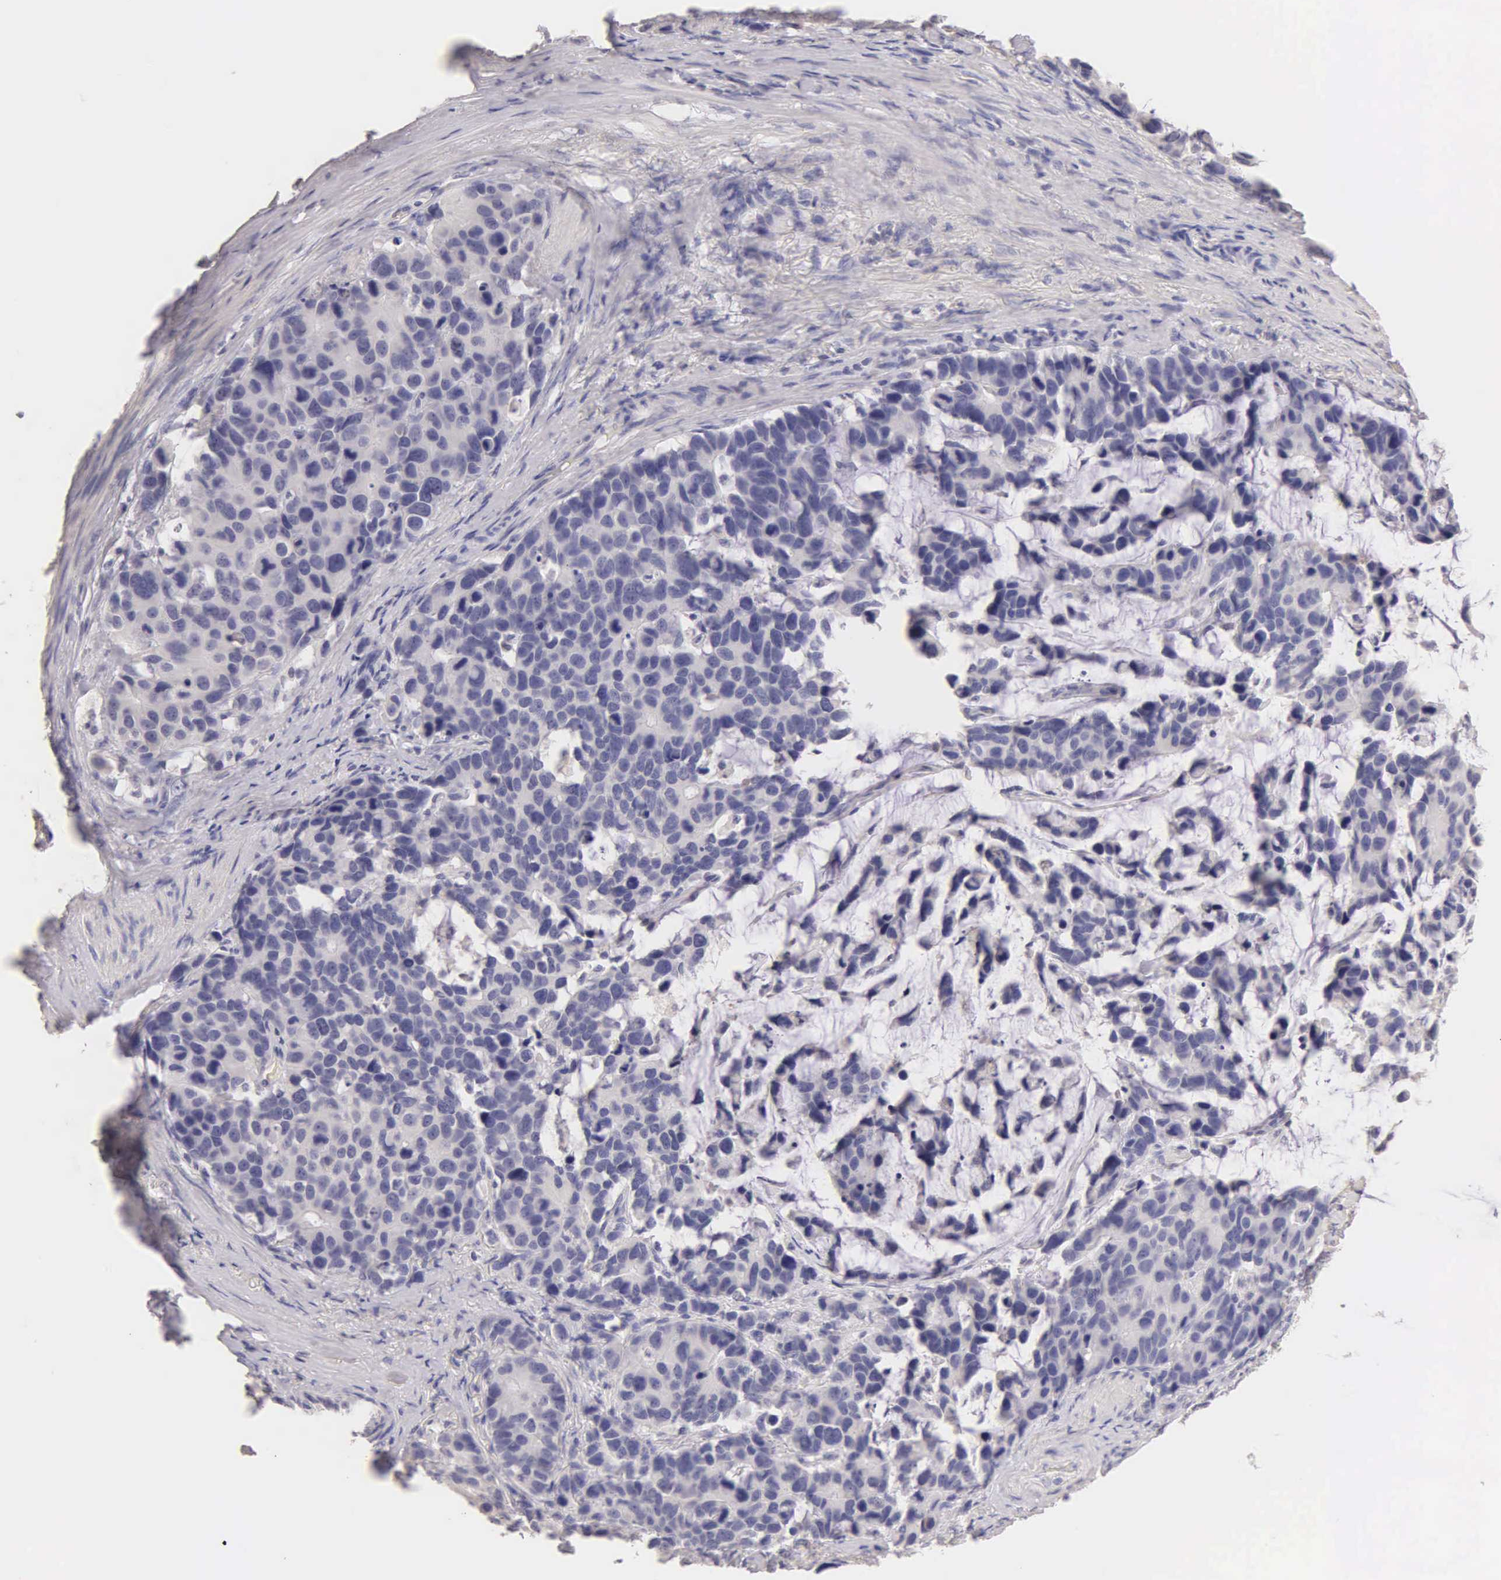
{"staining": {"intensity": "negative", "quantity": "none", "location": "none"}, "tissue": "stomach cancer", "cell_type": "Tumor cells", "image_type": "cancer", "snomed": [{"axis": "morphology", "description": "Adenocarcinoma, NOS"}, {"axis": "topography", "description": "Stomach, upper"}], "caption": "This is a histopathology image of IHC staining of stomach cancer (adenocarcinoma), which shows no positivity in tumor cells.", "gene": "ESR1", "patient": {"sex": "male", "age": 71}}